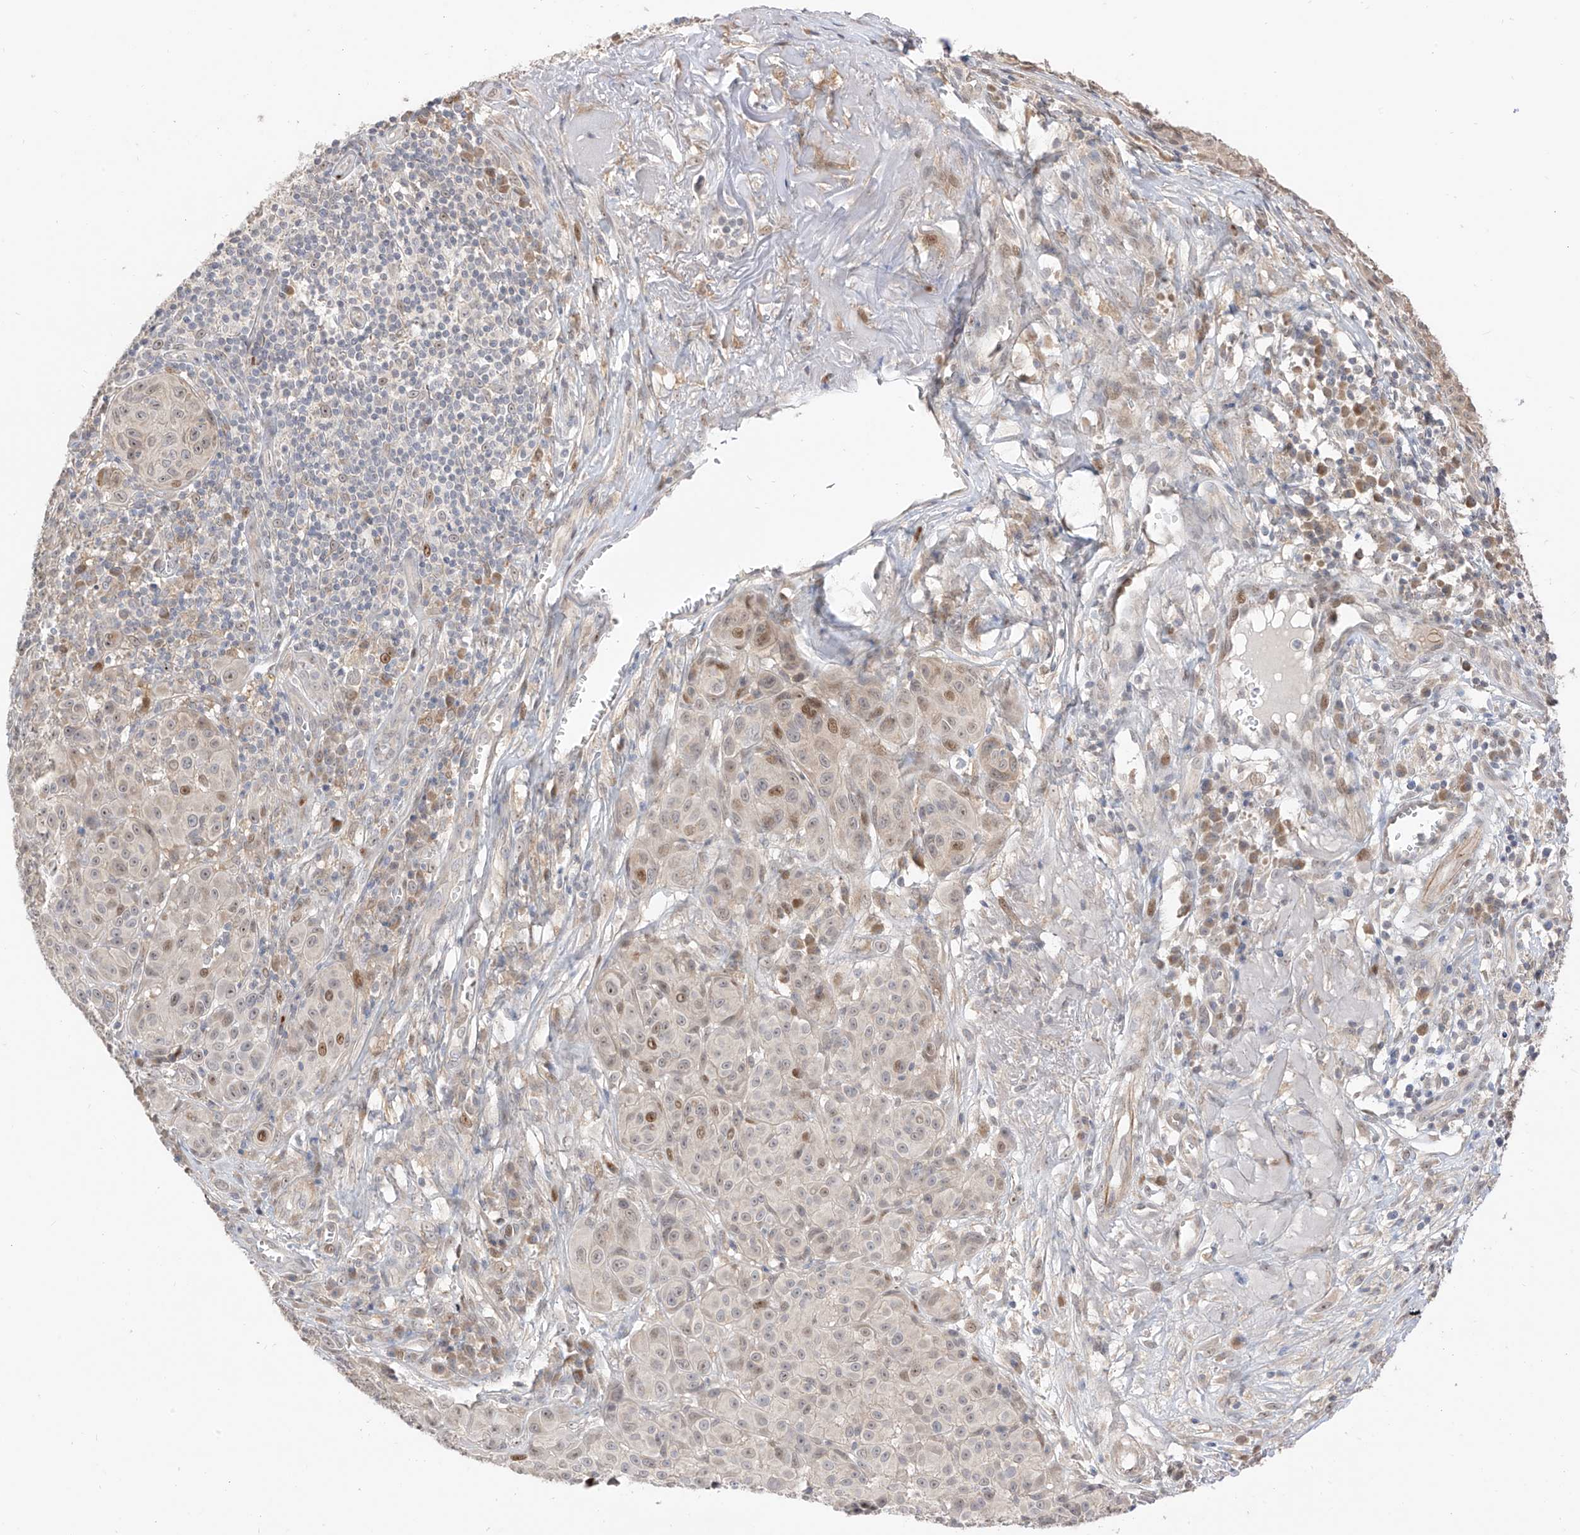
{"staining": {"intensity": "moderate", "quantity": "25%-75%", "location": "nuclear"}, "tissue": "melanoma", "cell_type": "Tumor cells", "image_type": "cancer", "snomed": [{"axis": "morphology", "description": "Malignant melanoma, NOS"}, {"axis": "topography", "description": "Skin"}], "caption": "IHC of human malignant melanoma exhibits medium levels of moderate nuclear positivity in approximately 25%-75% of tumor cells.", "gene": "LATS1", "patient": {"sex": "male", "age": 73}}